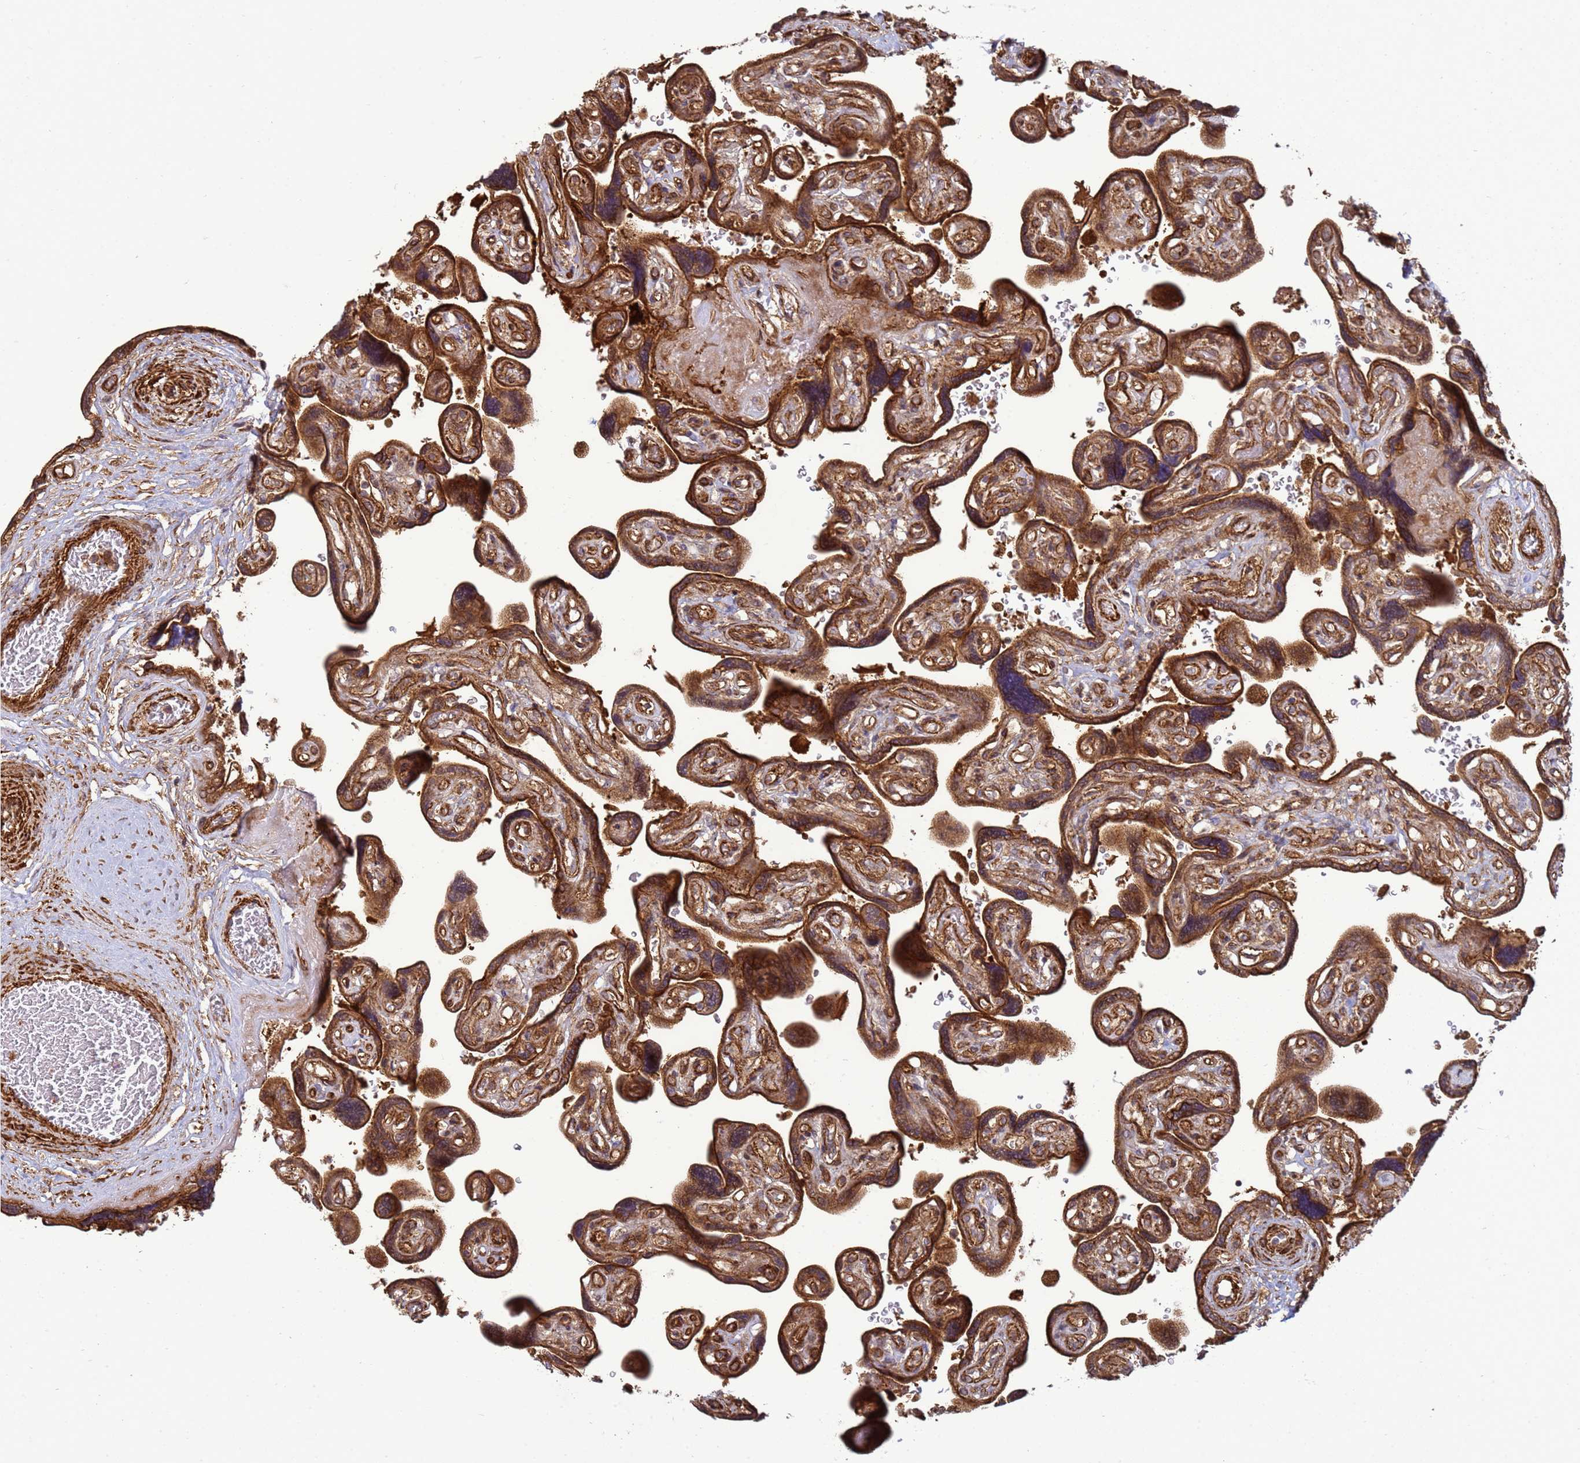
{"staining": {"intensity": "strong", "quantity": ">75%", "location": "cytoplasmic/membranous"}, "tissue": "placenta", "cell_type": "Decidual cells", "image_type": "normal", "snomed": [{"axis": "morphology", "description": "Normal tissue, NOS"}, {"axis": "topography", "description": "Placenta"}], "caption": "Human placenta stained for a protein (brown) shows strong cytoplasmic/membranous positive staining in approximately >75% of decidual cells.", "gene": "CNOT1", "patient": {"sex": "female", "age": 32}}